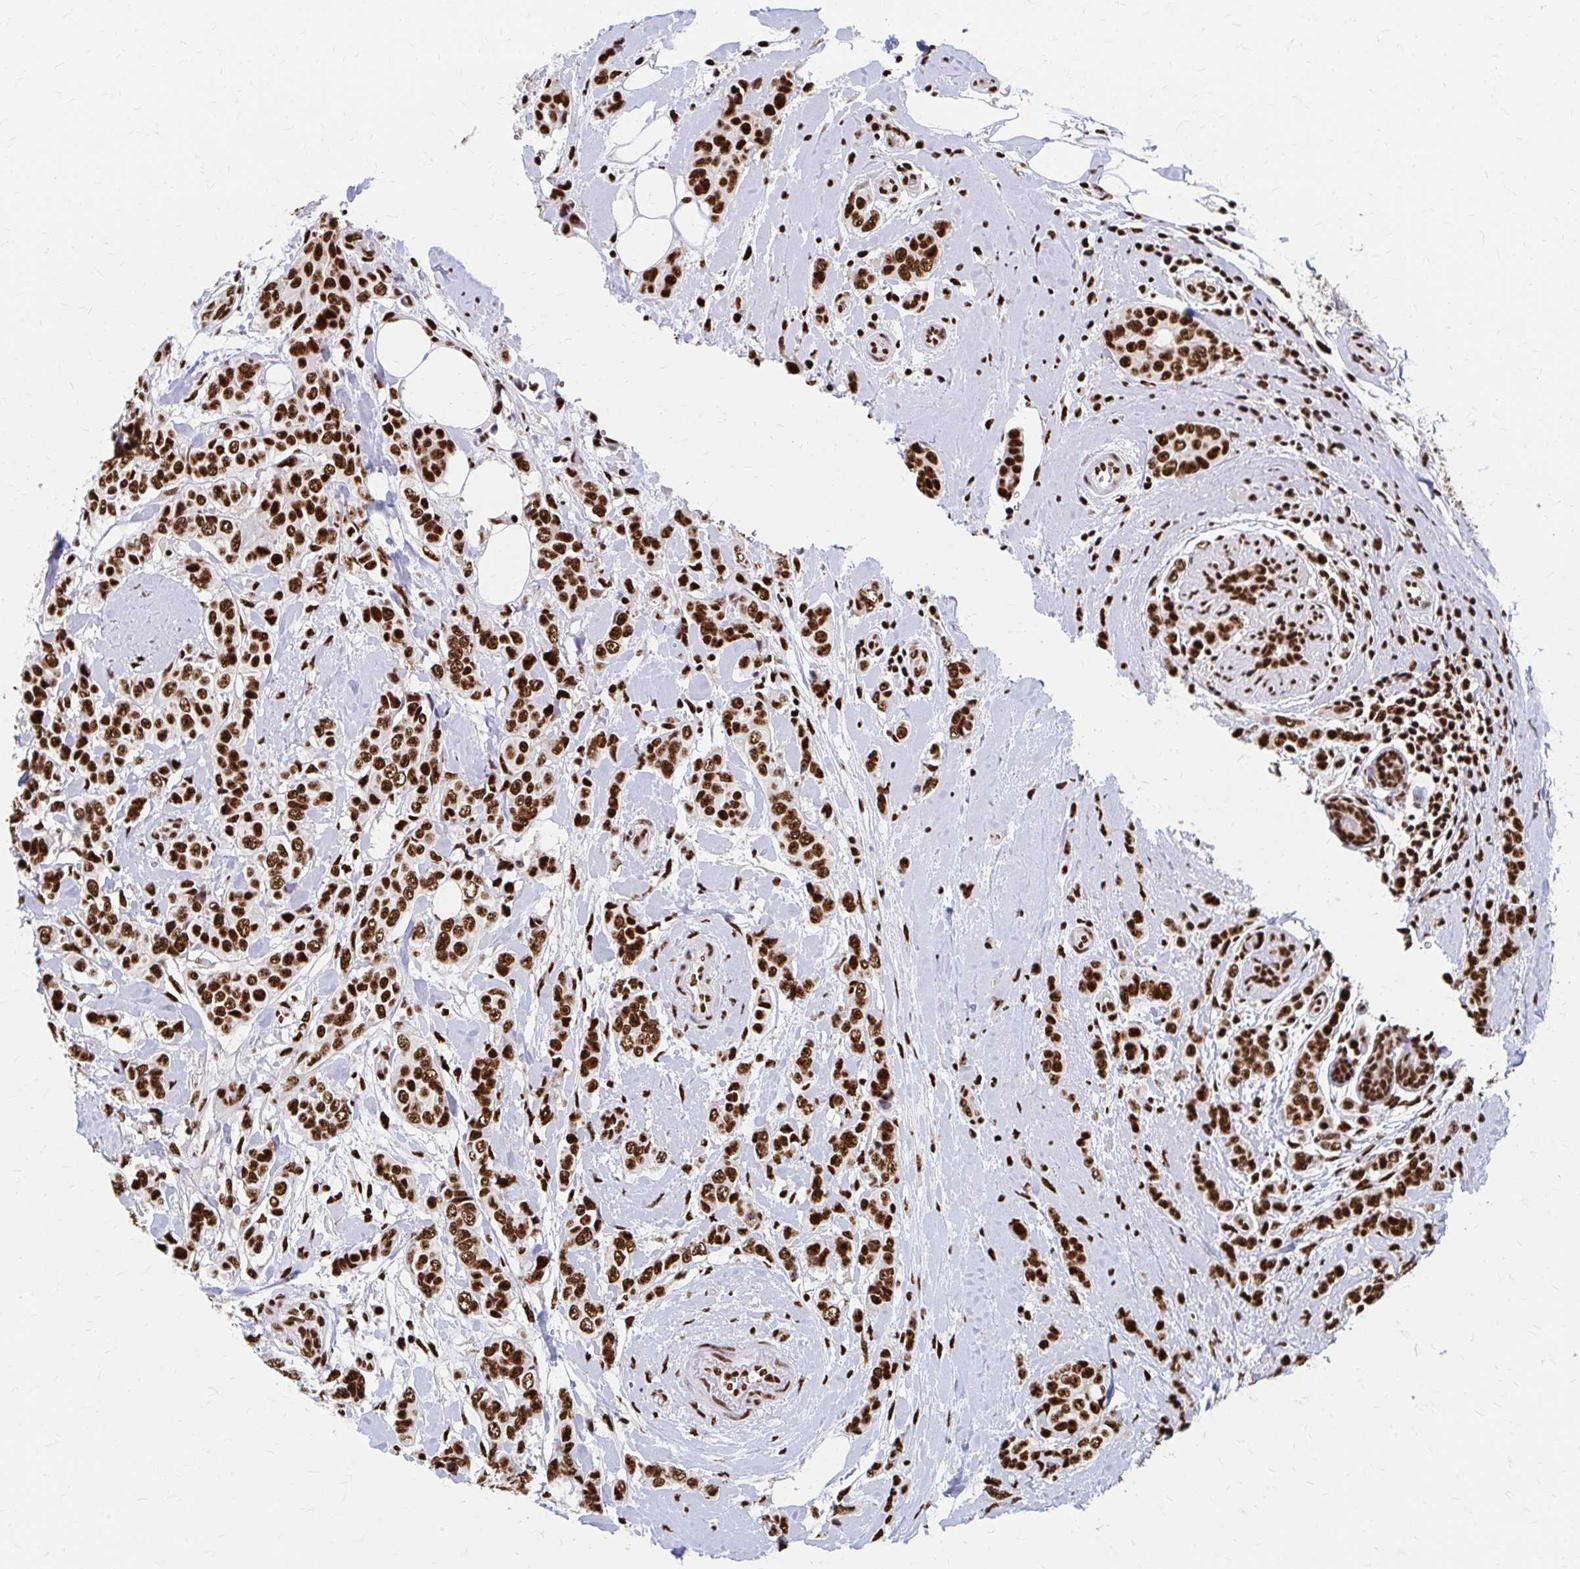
{"staining": {"intensity": "strong", "quantity": ">75%", "location": "nuclear"}, "tissue": "breast cancer", "cell_type": "Tumor cells", "image_type": "cancer", "snomed": [{"axis": "morphology", "description": "Lobular carcinoma"}, {"axis": "topography", "description": "Breast"}], "caption": "Protein analysis of breast cancer (lobular carcinoma) tissue demonstrates strong nuclear expression in about >75% of tumor cells.", "gene": "CNKSR3", "patient": {"sex": "female", "age": 51}}